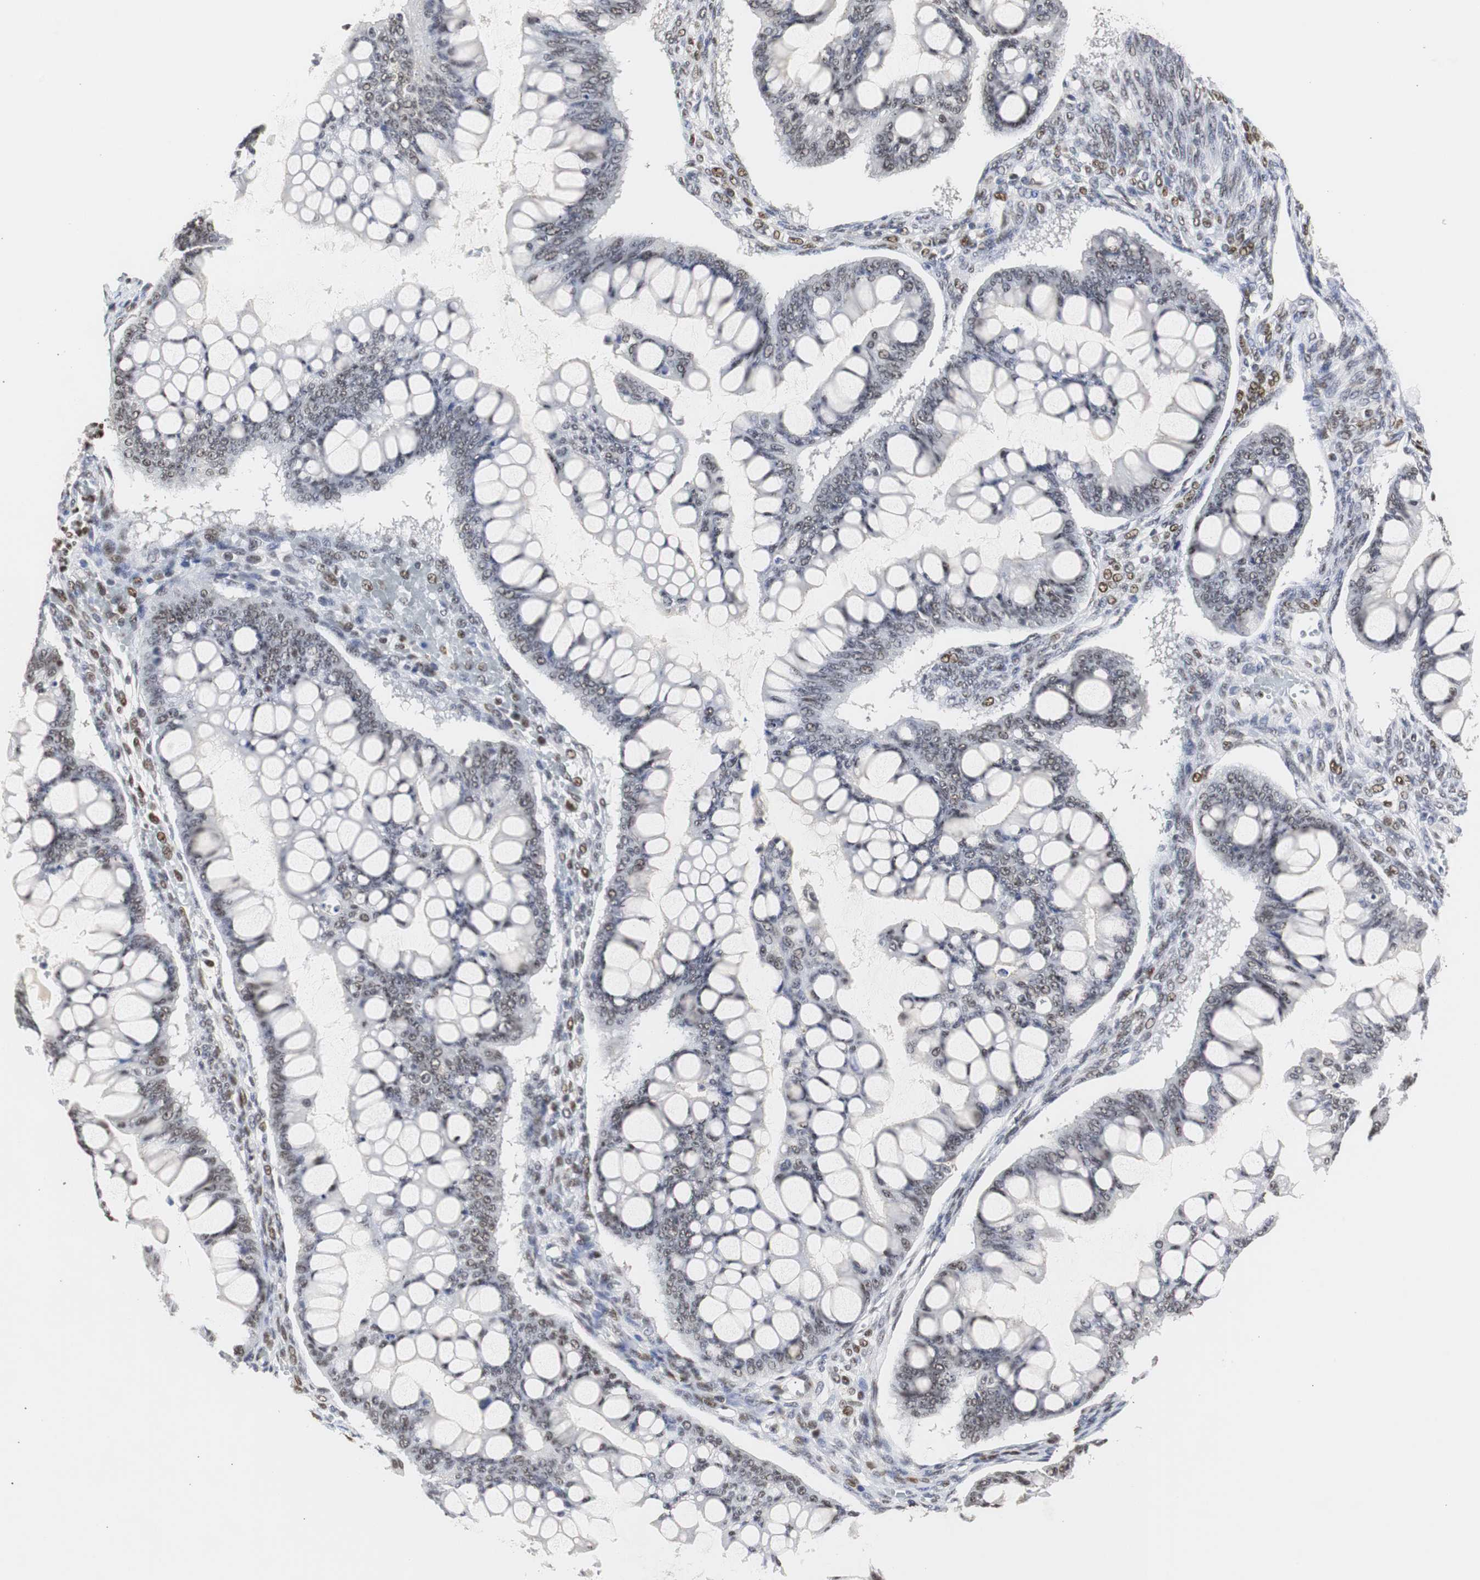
{"staining": {"intensity": "weak", "quantity": "25%-75%", "location": "nuclear"}, "tissue": "ovarian cancer", "cell_type": "Tumor cells", "image_type": "cancer", "snomed": [{"axis": "morphology", "description": "Cystadenocarcinoma, mucinous, NOS"}, {"axis": "topography", "description": "Ovary"}], "caption": "Immunohistochemical staining of ovarian cancer demonstrates low levels of weak nuclear protein expression in about 25%-75% of tumor cells.", "gene": "ZFC3H1", "patient": {"sex": "female", "age": 73}}